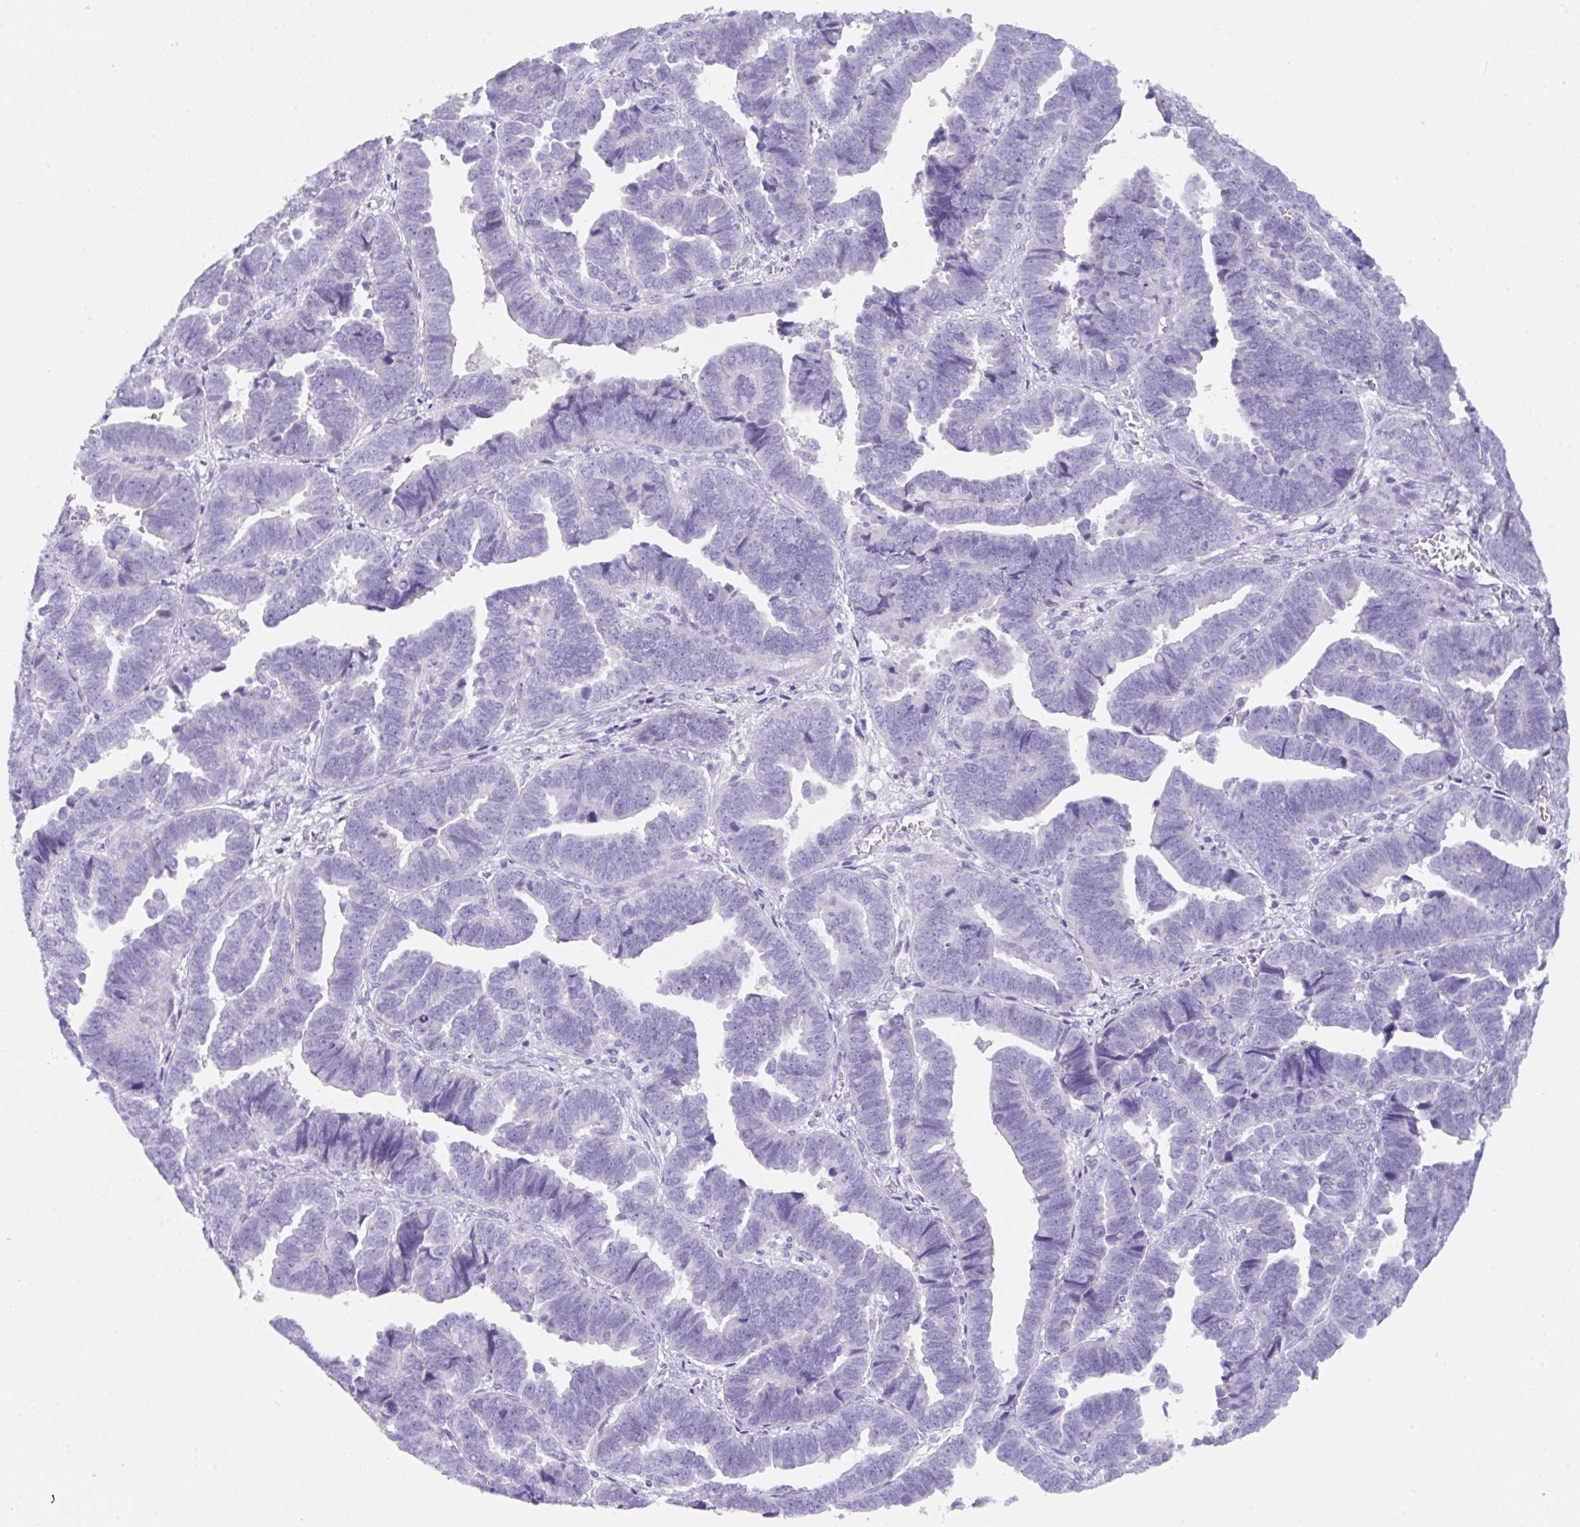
{"staining": {"intensity": "negative", "quantity": "none", "location": "none"}, "tissue": "endometrial cancer", "cell_type": "Tumor cells", "image_type": "cancer", "snomed": [{"axis": "morphology", "description": "Adenocarcinoma, NOS"}, {"axis": "topography", "description": "Endometrium"}], "caption": "IHC photomicrograph of adenocarcinoma (endometrial) stained for a protein (brown), which exhibits no positivity in tumor cells. (Stains: DAB immunohistochemistry with hematoxylin counter stain, Microscopy: brightfield microscopy at high magnification).", "gene": "KLK8", "patient": {"sex": "female", "age": 75}}